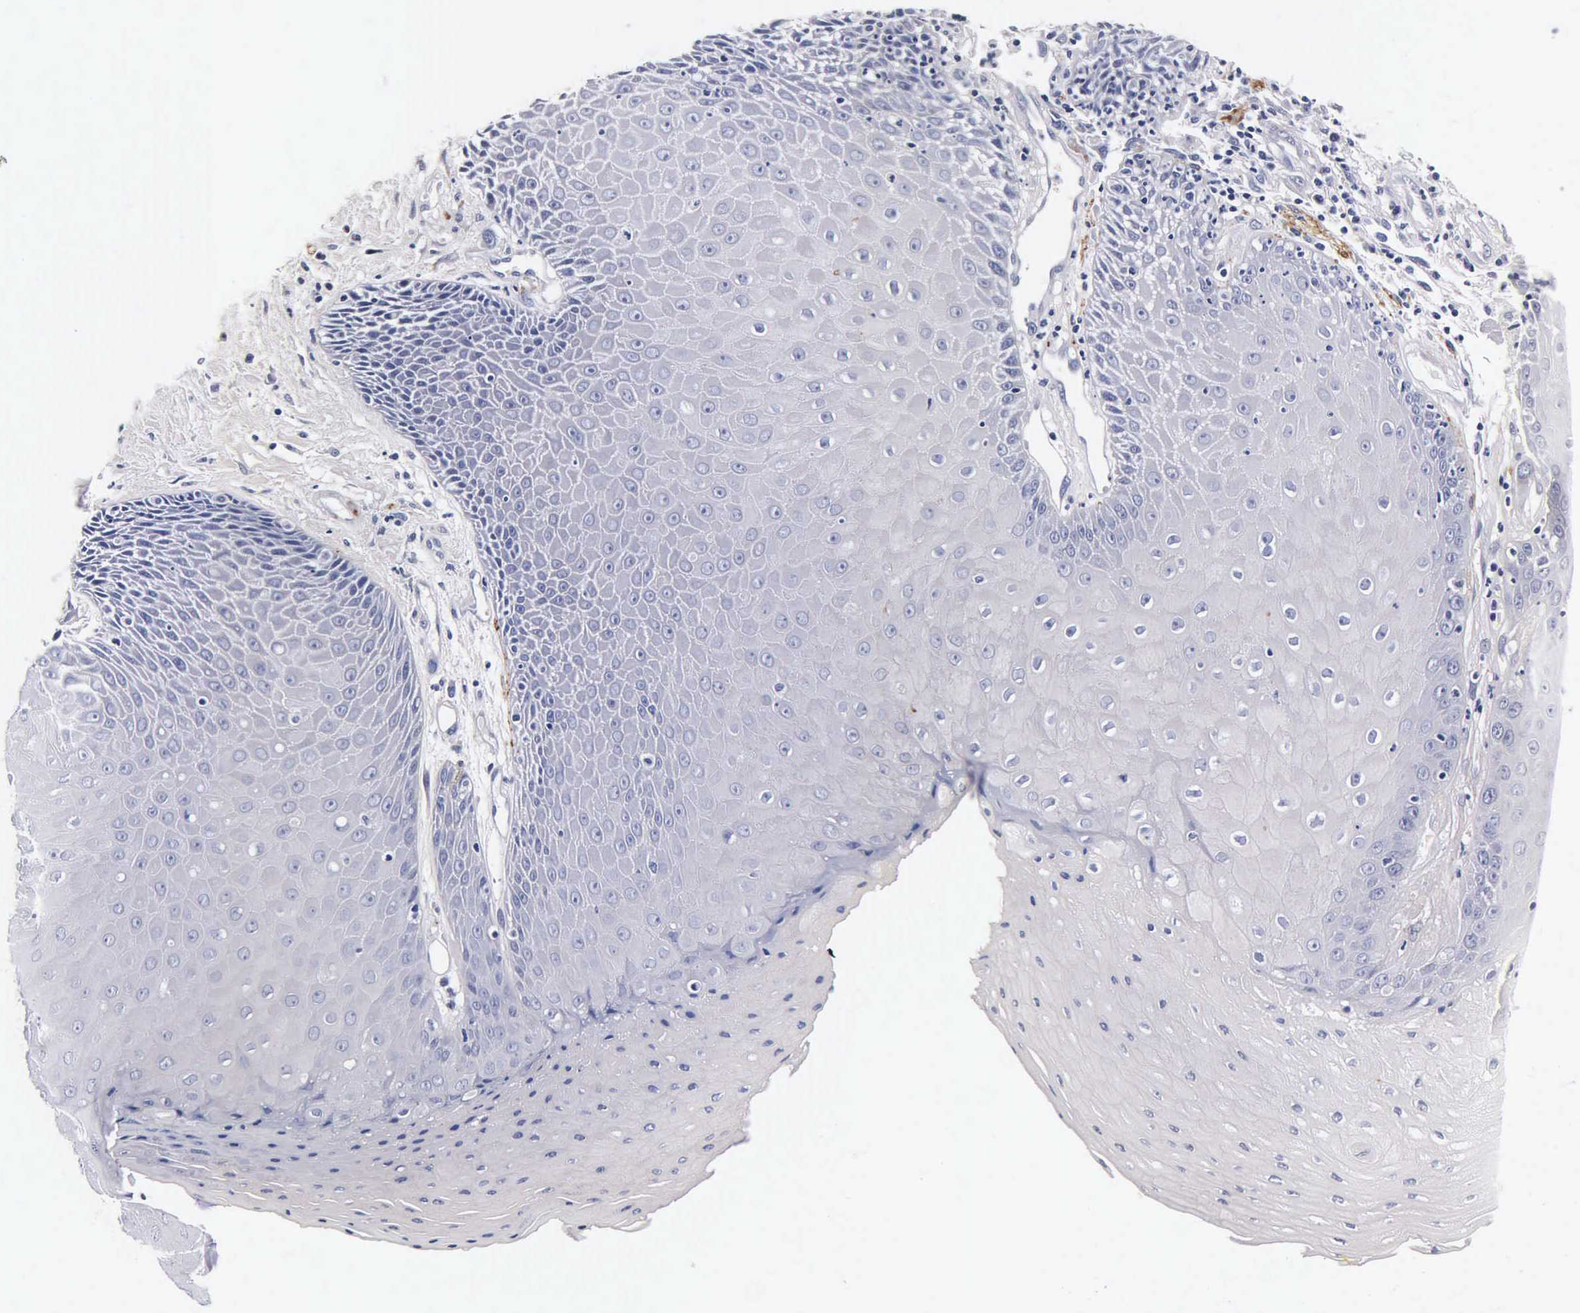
{"staining": {"intensity": "negative", "quantity": "none", "location": "none"}, "tissue": "skin", "cell_type": "Epidermal cells", "image_type": "normal", "snomed": [{"axis": "morphology", "description": "Normal tissue, NOS"}, {"axis": "topography", "description": "Skin"}, {"axis": "topography", "description": "Anal"}], "caption": "Human skin stained for a protein using IHC reveals no positivity in epidermal cells.", "gene": "ENO2", "patient": {"sex": "male", "age": 61}}